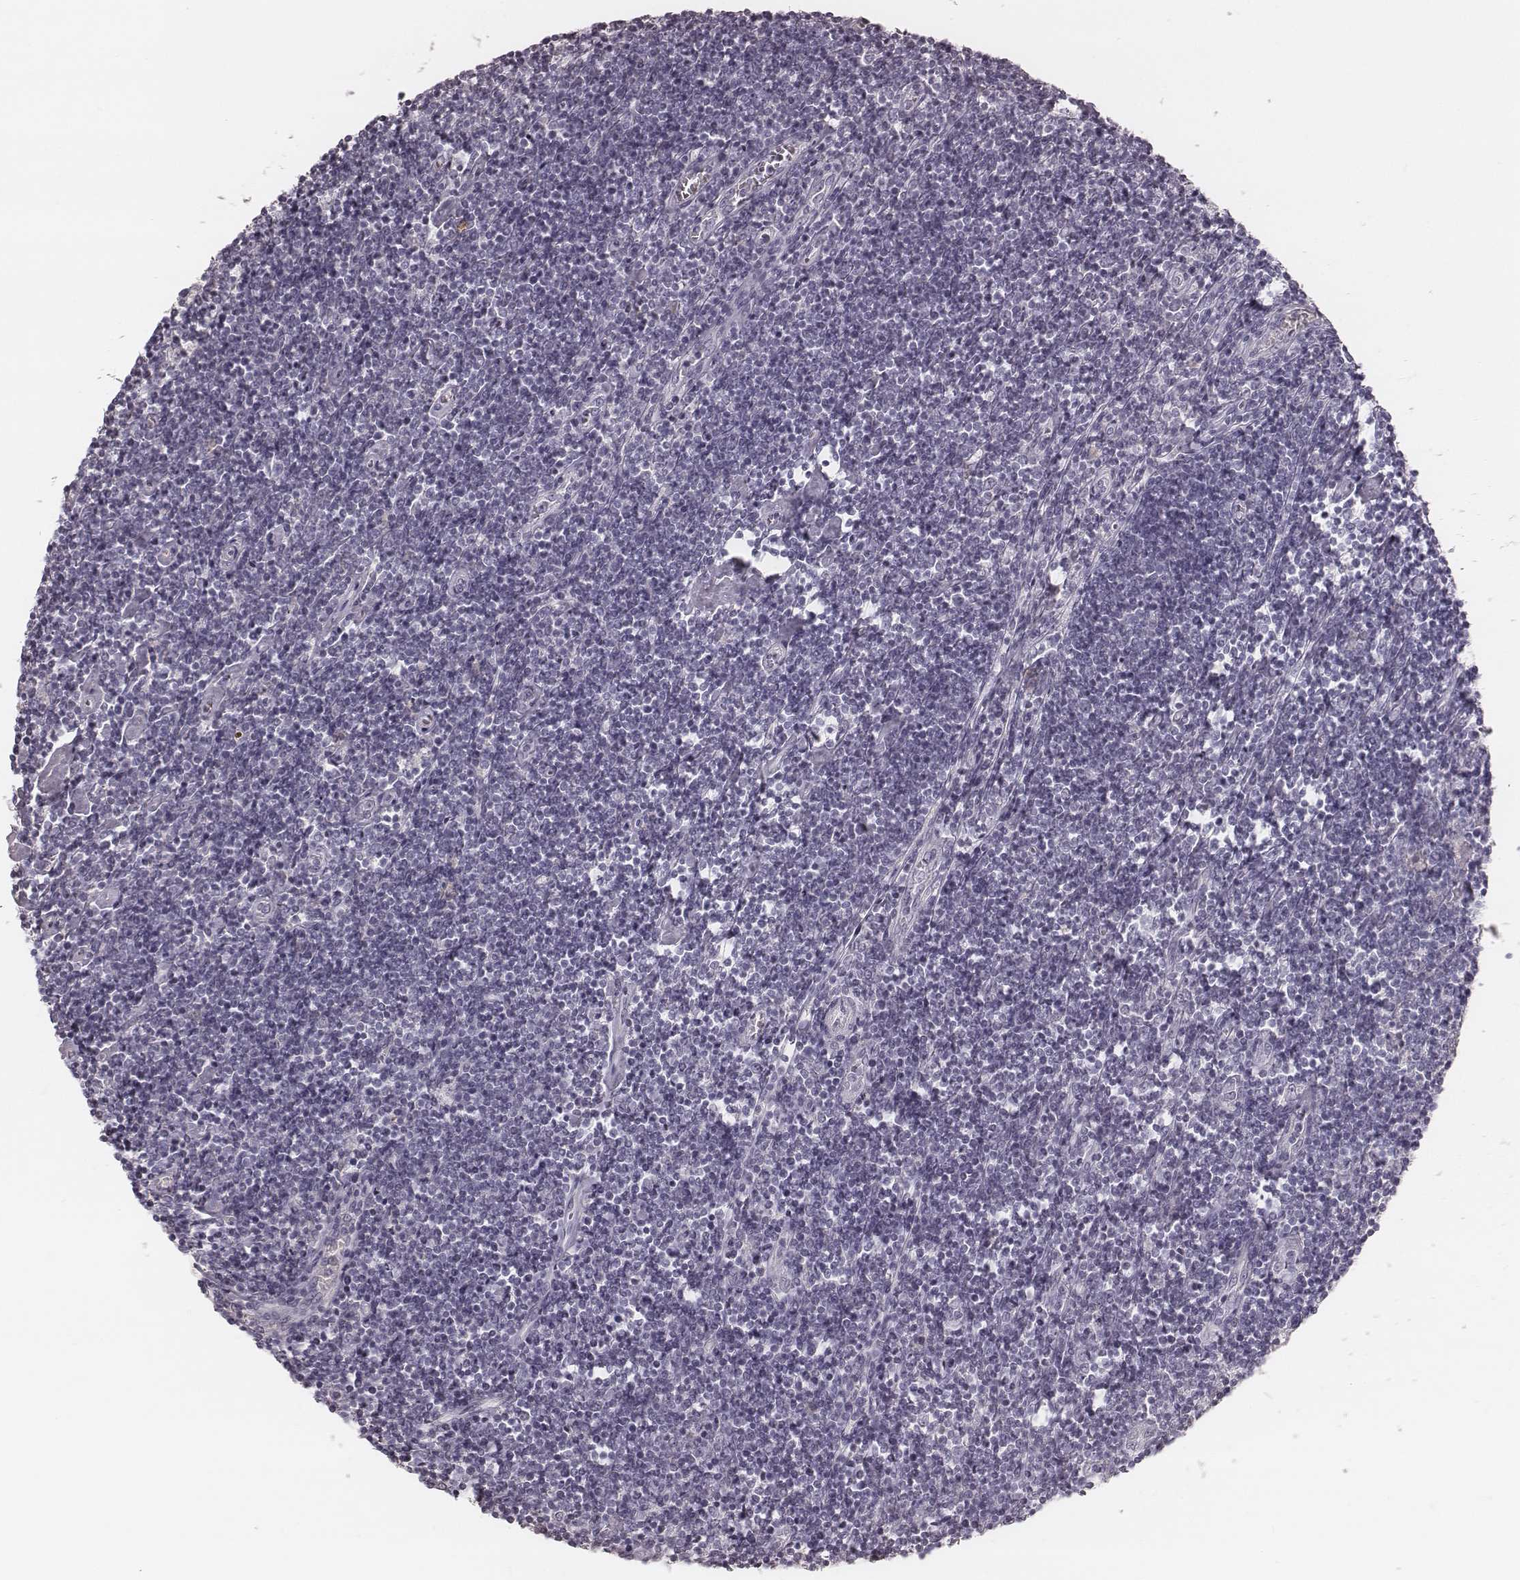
{"staining": {"intensity": "negative", "quantity": "none", "location": "none"}, "tissue": "lymphoma", "cell_type": "Tumor cells", "image_type": "cancer", "snomed": [{"axis": "morphology", "description": "Hodgkin's disease, NOS"}, {"axis": "topography", "description": "Lymph node"}], "caption": "Immunohistochemistry photomicrograph of lymphoma stained for a protein (brown), which exhibits no positivity in tumor cells.", "gene": "SMIM24", "patient": {"sex": "male", "age": 40}}